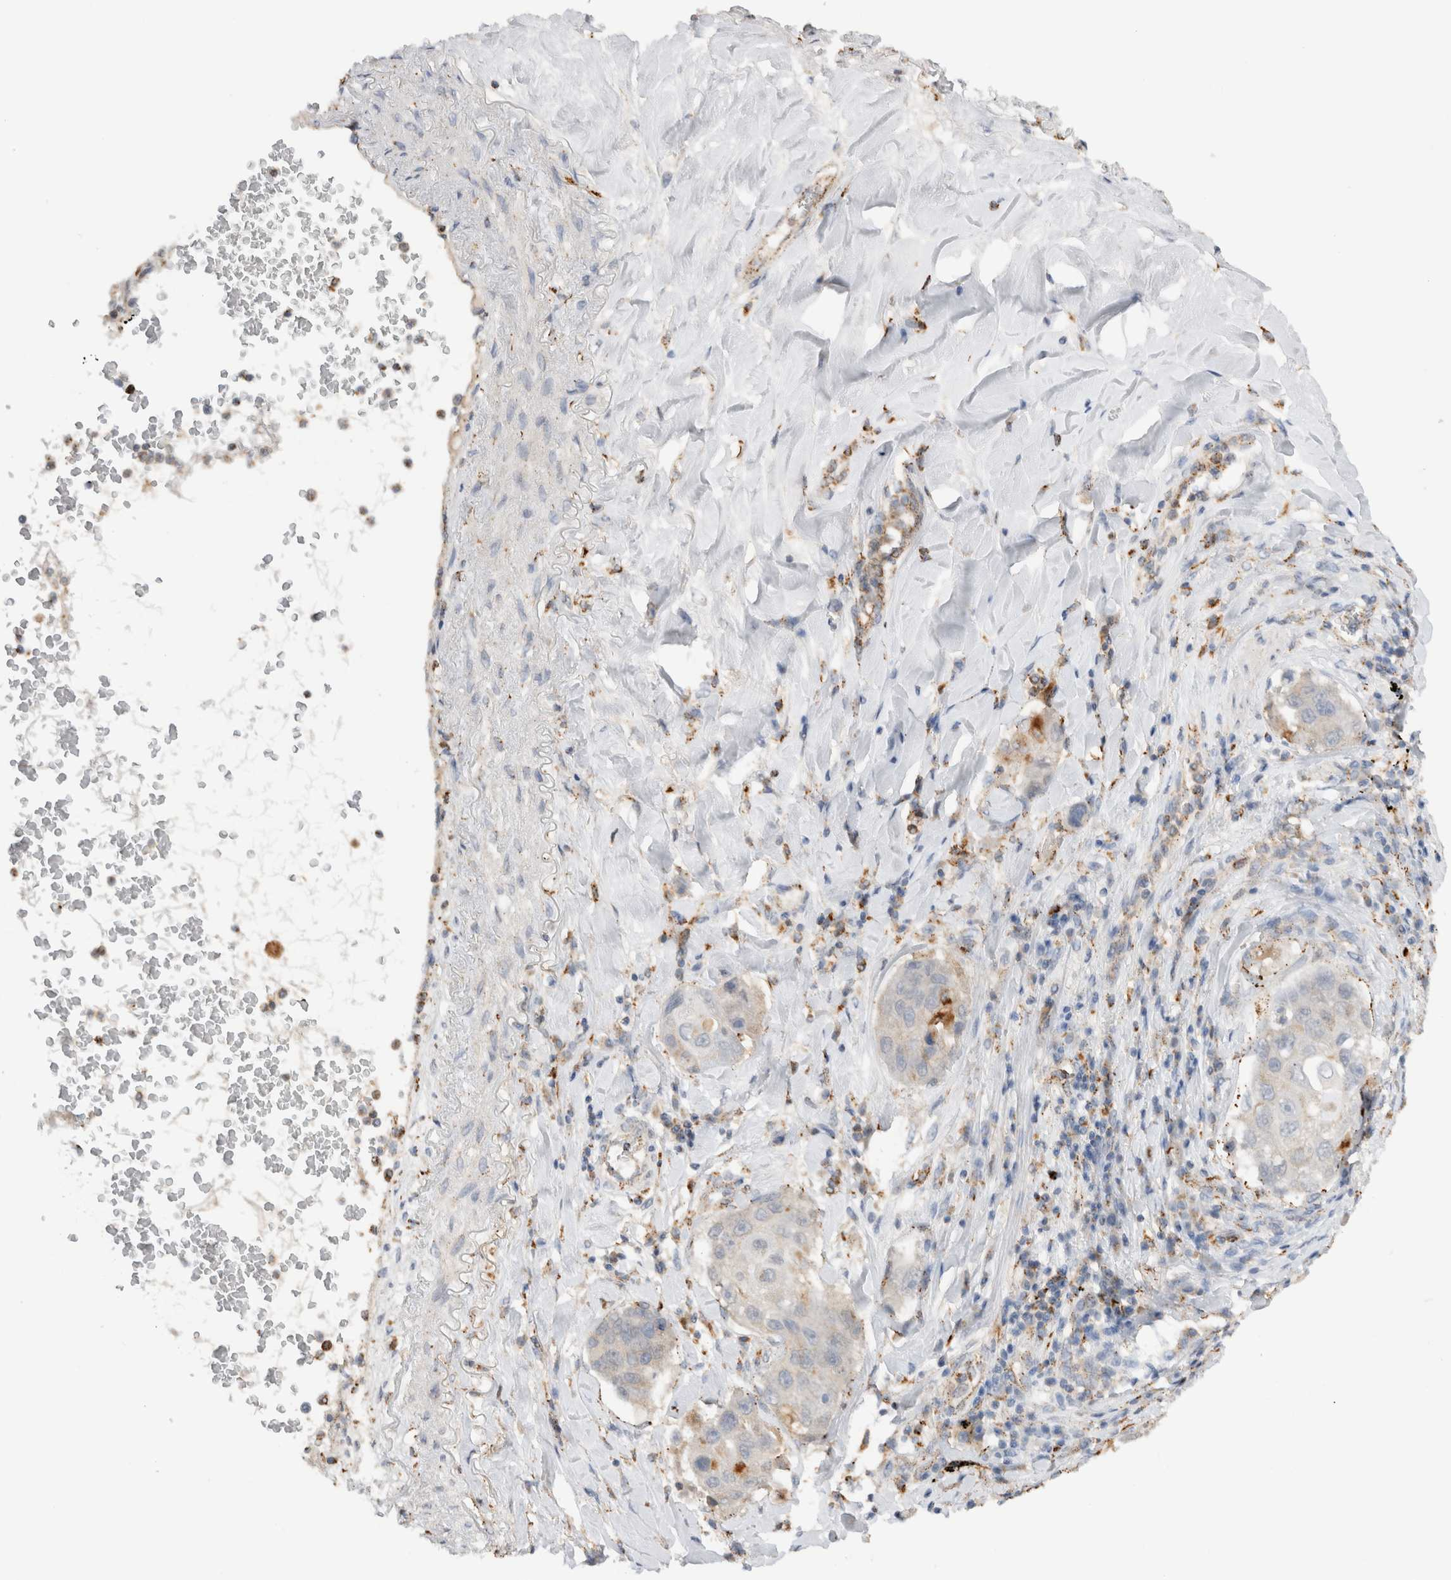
{"staining": {"intensity": "negative", "quantity": "none", "location": "none"}, "tissue": "lung cancer", "cell_type": "Tumor cells", "image_type": "cancer", "snomed": [{"axis": "morphology", "description": "Squamous cell carcinoma, NOS"}, {"axis": "topography", "description": "Lung"}], "caption": "This photomicrograph is of squamous cell carcinoma (lung) stained with immunohistochemistry to label a protein in brown with the nuclei are counter-stained blue. There is no positivity in tumor cells.", "gene": "GNS", "patient": {"sex": "male", "age": 61}}